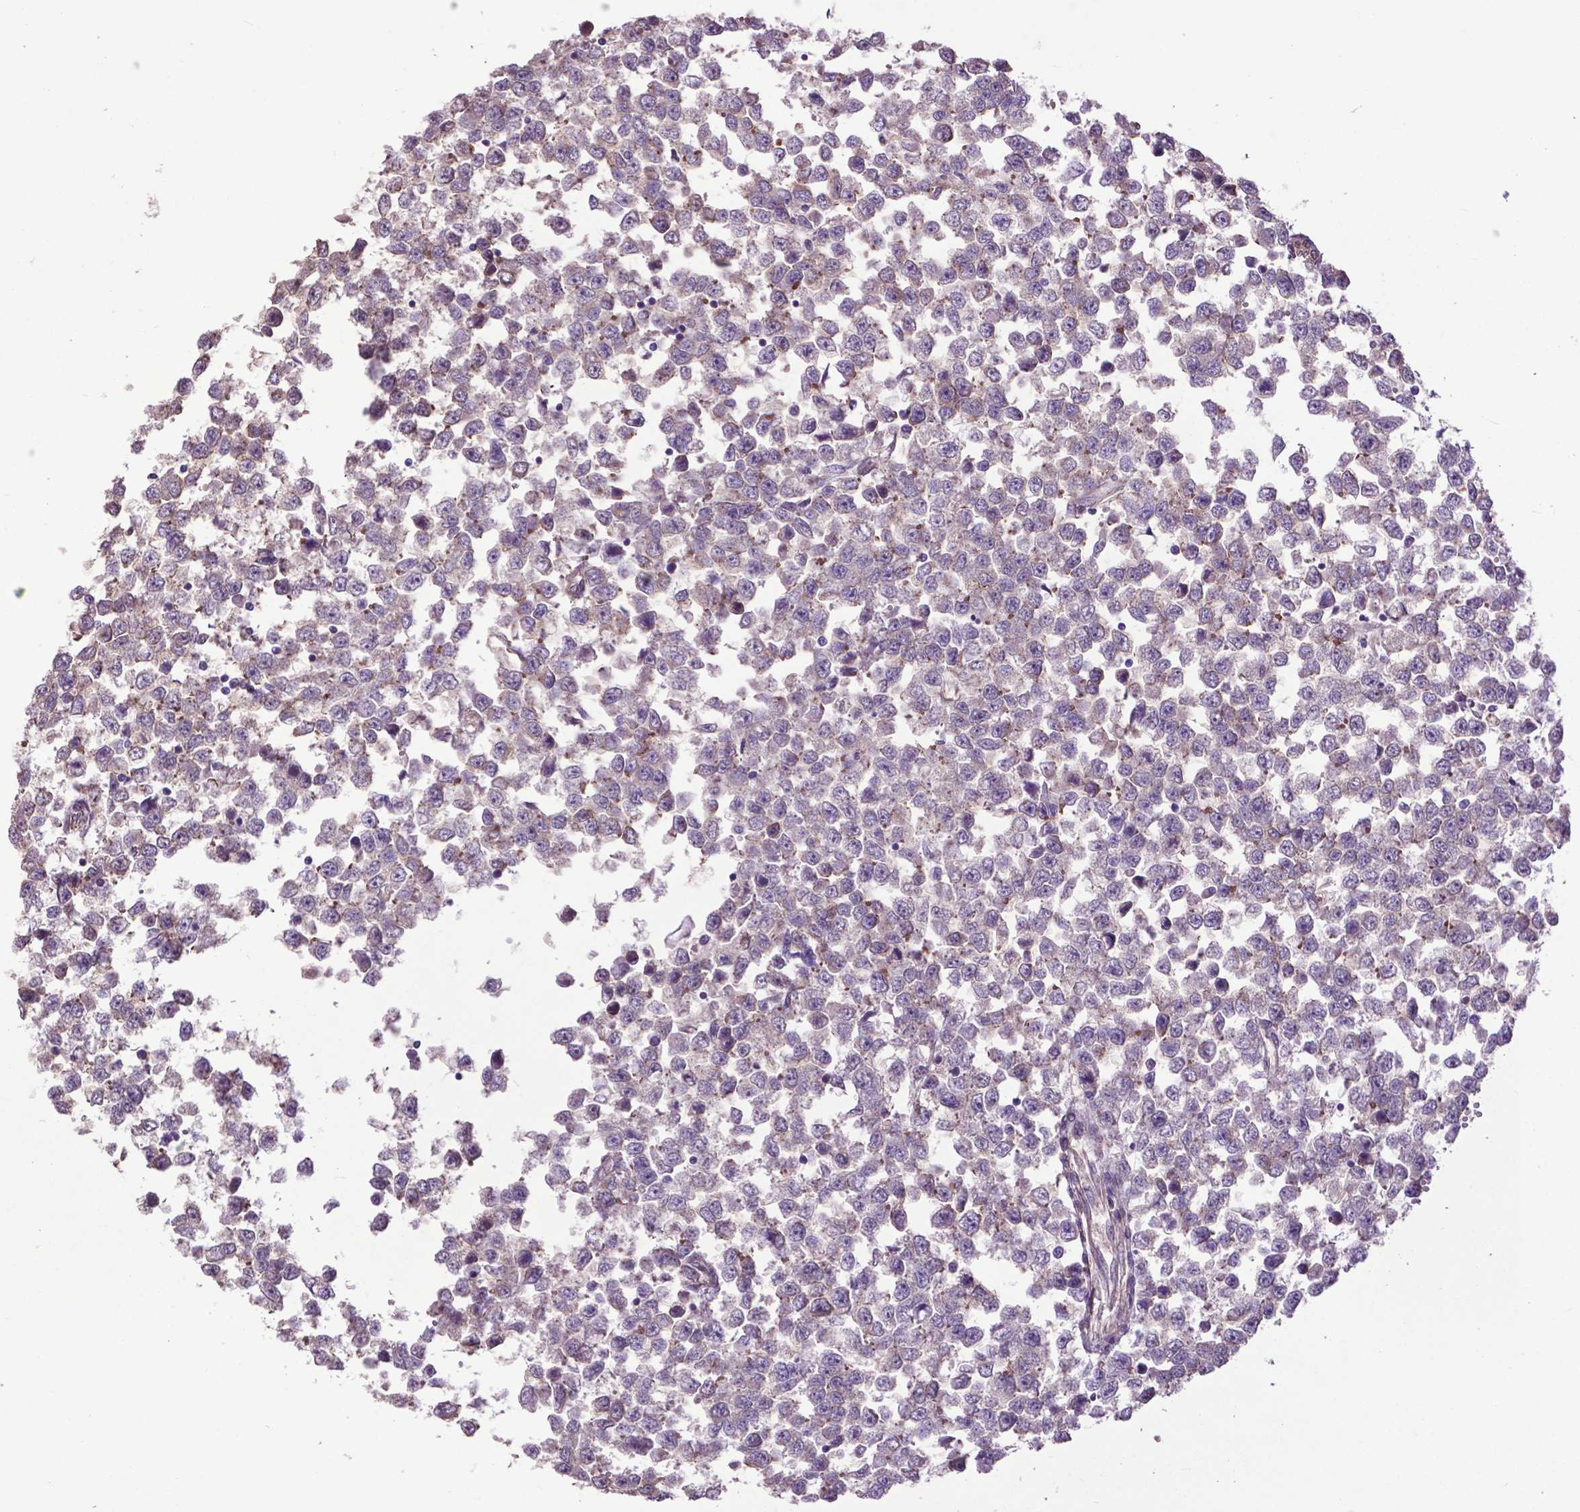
{"staining": {"intensity": "weak", "quantity": "25%-75%", "location": "cytoplasmic/membranous"}, "tissue": "testis cancer", "cell_type": "Tumor cells", "image_type": "cancer", "snomed": [{"axis": "morphology", "description": "Normal tissue, NOS"}, {"axis": "morphology", "description": "Seminoma, NOS"}, {"axis": "topography", "description": "Testis"}, {"axis": "topography", "description": "Epididymis"}], "caption": "This photomicrograph reveals IHC staining of testis cancer, with low weak cytoplasmic/membranous staining in approximately 25%-75% of tumor cells.", "gene": "PDLIM1", "patient": {"sex": "male", "age": 34}}